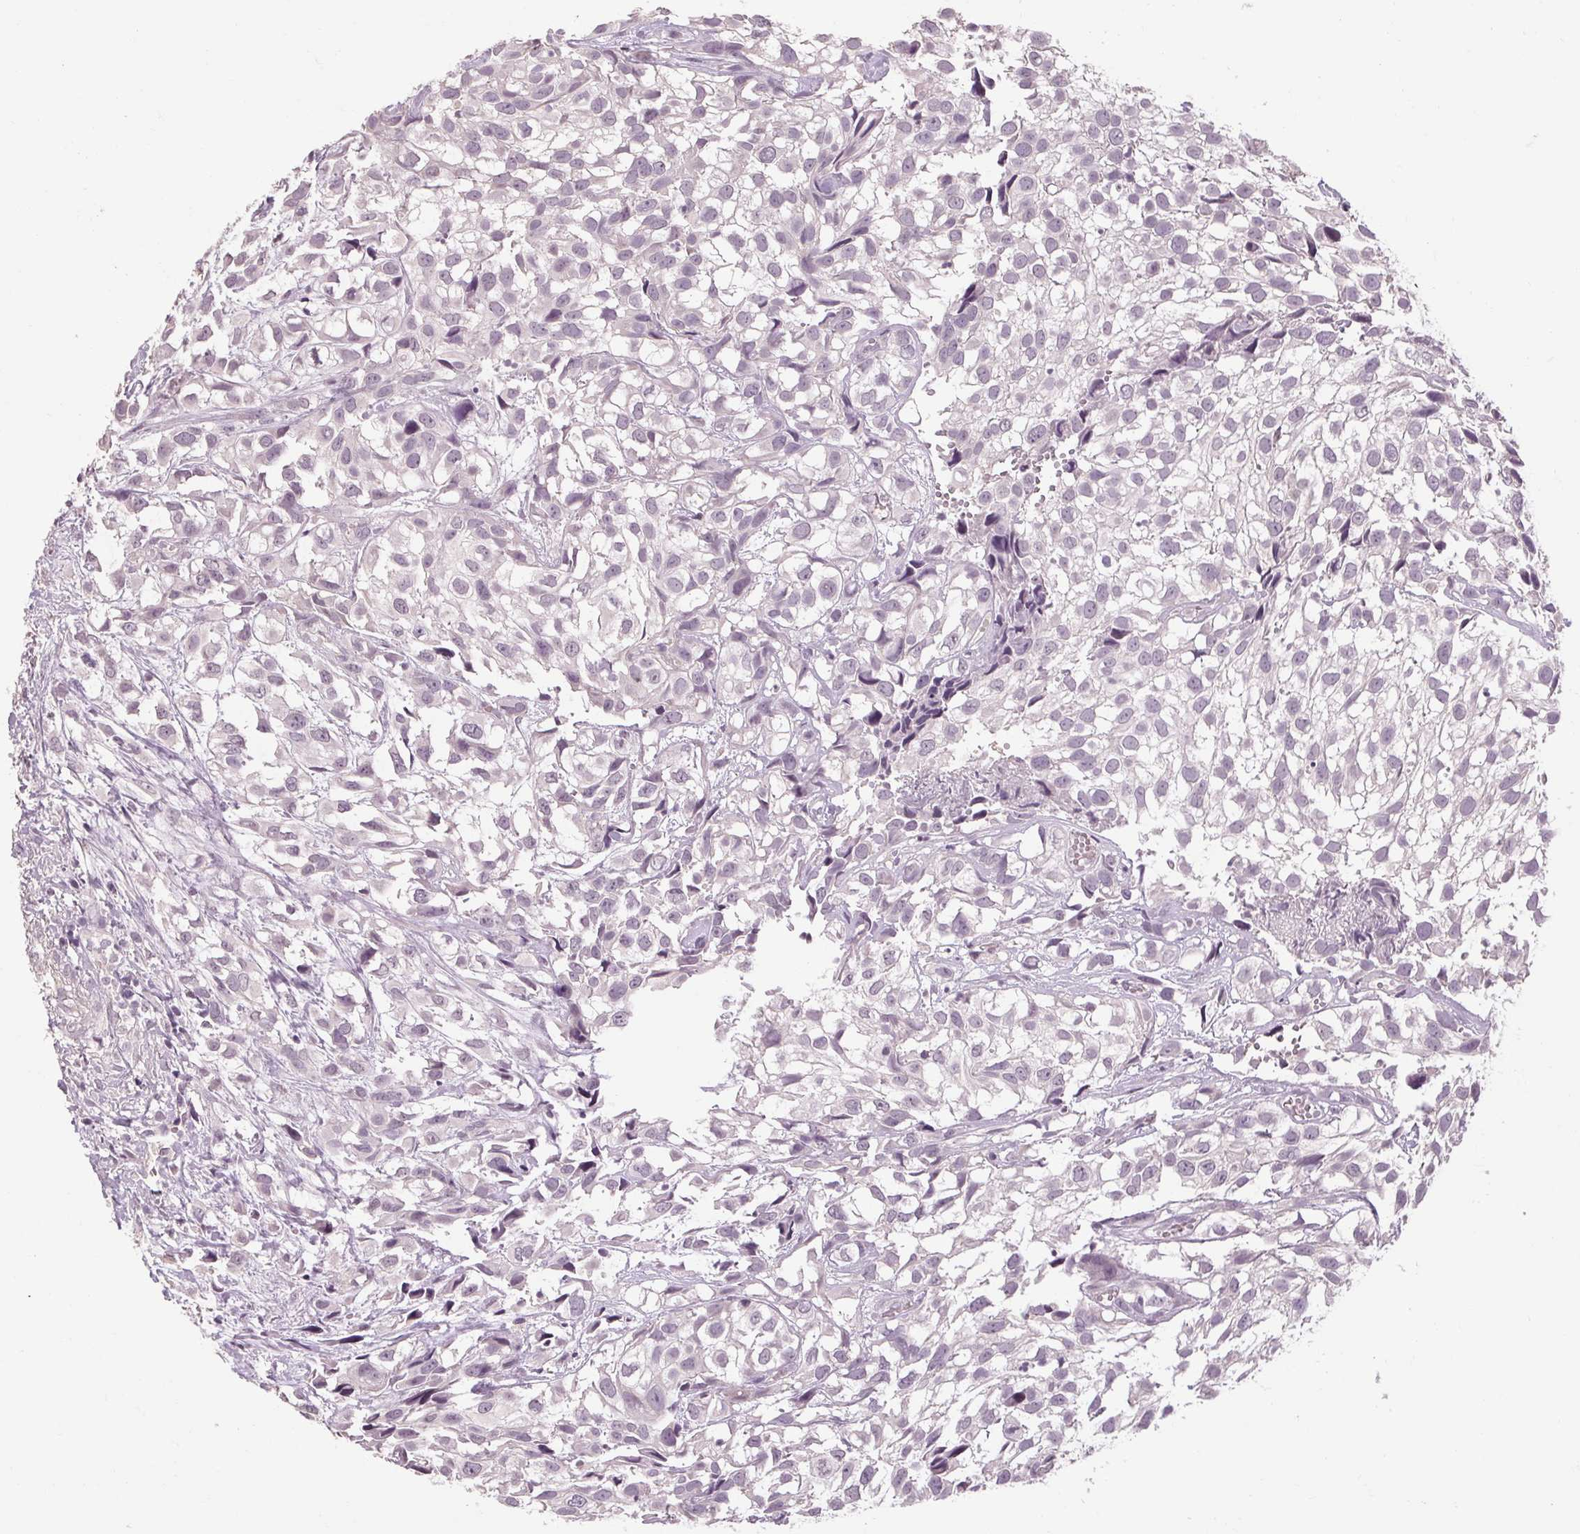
{"staining": {"intensity": "negative", "quantity": "none", "location": "none"}, "tissue": "urothelial cancer", "cell_type": "Tumor cells", "image_type": "cancer", "snomed": [{"axis": "morphology", "description": "Urothelial carcinoma, High grade"}, {"axis": "topography", "description": "Urinary bladder"}], "caption": "Tumor cells show no significant protein staining in urothelial cancer. (DAB immunohistochemistry with hematoxylin counter stain).", "gene": "POMC", "patient": {"sex": "male", "age": 56}}